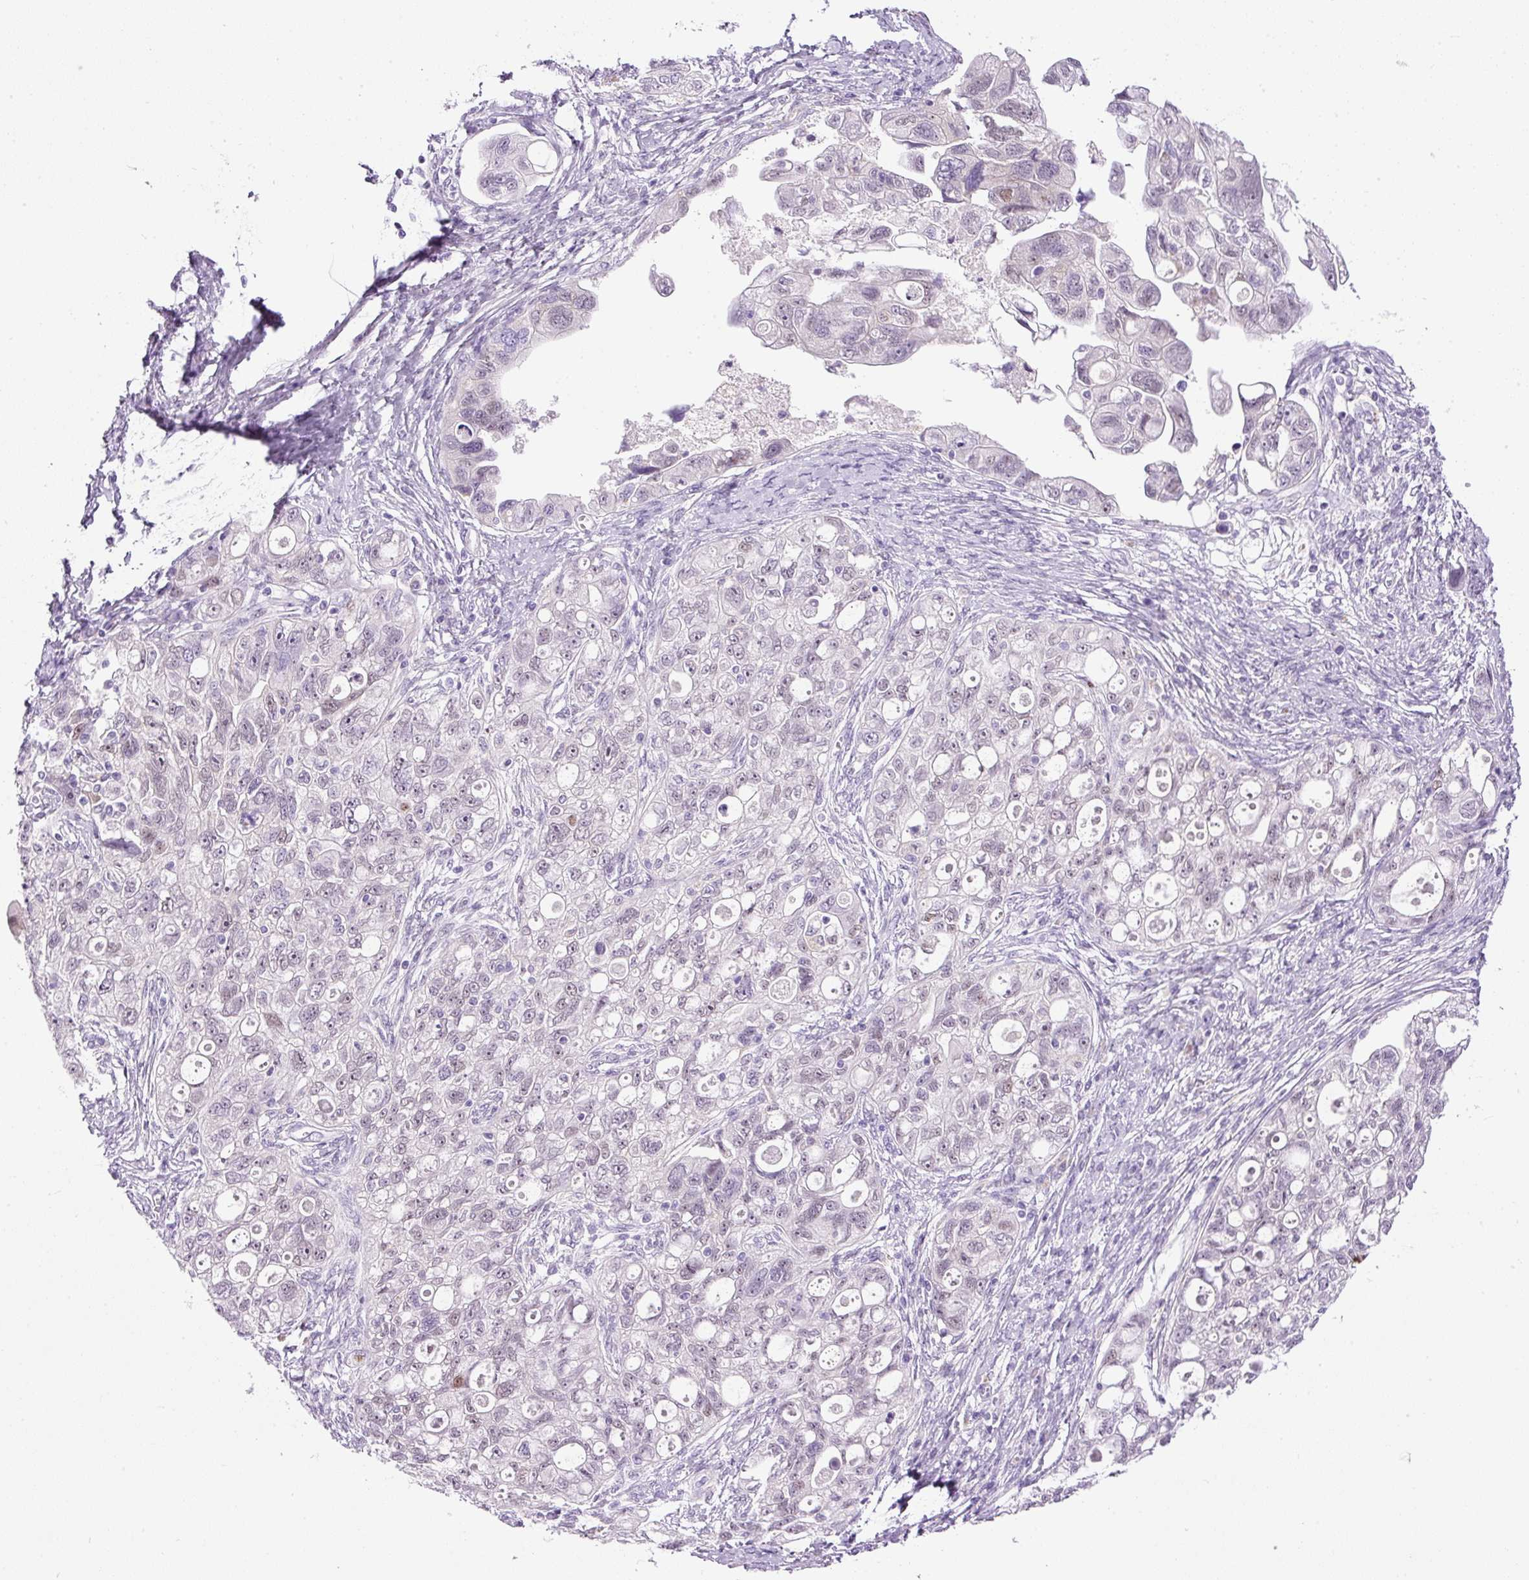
{"staining": {"intensity": "negative", "quantity": "none", "location": "none"}, "tissue": "ovarian cancer", "cell_type": "Tumor cells", "image_type": "cancer", "snomed": [{"axis": "morphology", "description": "Carcinoma, NOS"}, {"axis": "morphology", "description": "Cystadenocarcinoma, serous, NOS"}, {"axis": "topography", "description": "Ovary"}], "caption": "High power microscopy photomicrograph of an immunohistochemistry micrograph of ovarian cancer, revealing no significant expression in tumor cells.", "gene": "SRC", "patient": {"sex": "female", "age": 69}}